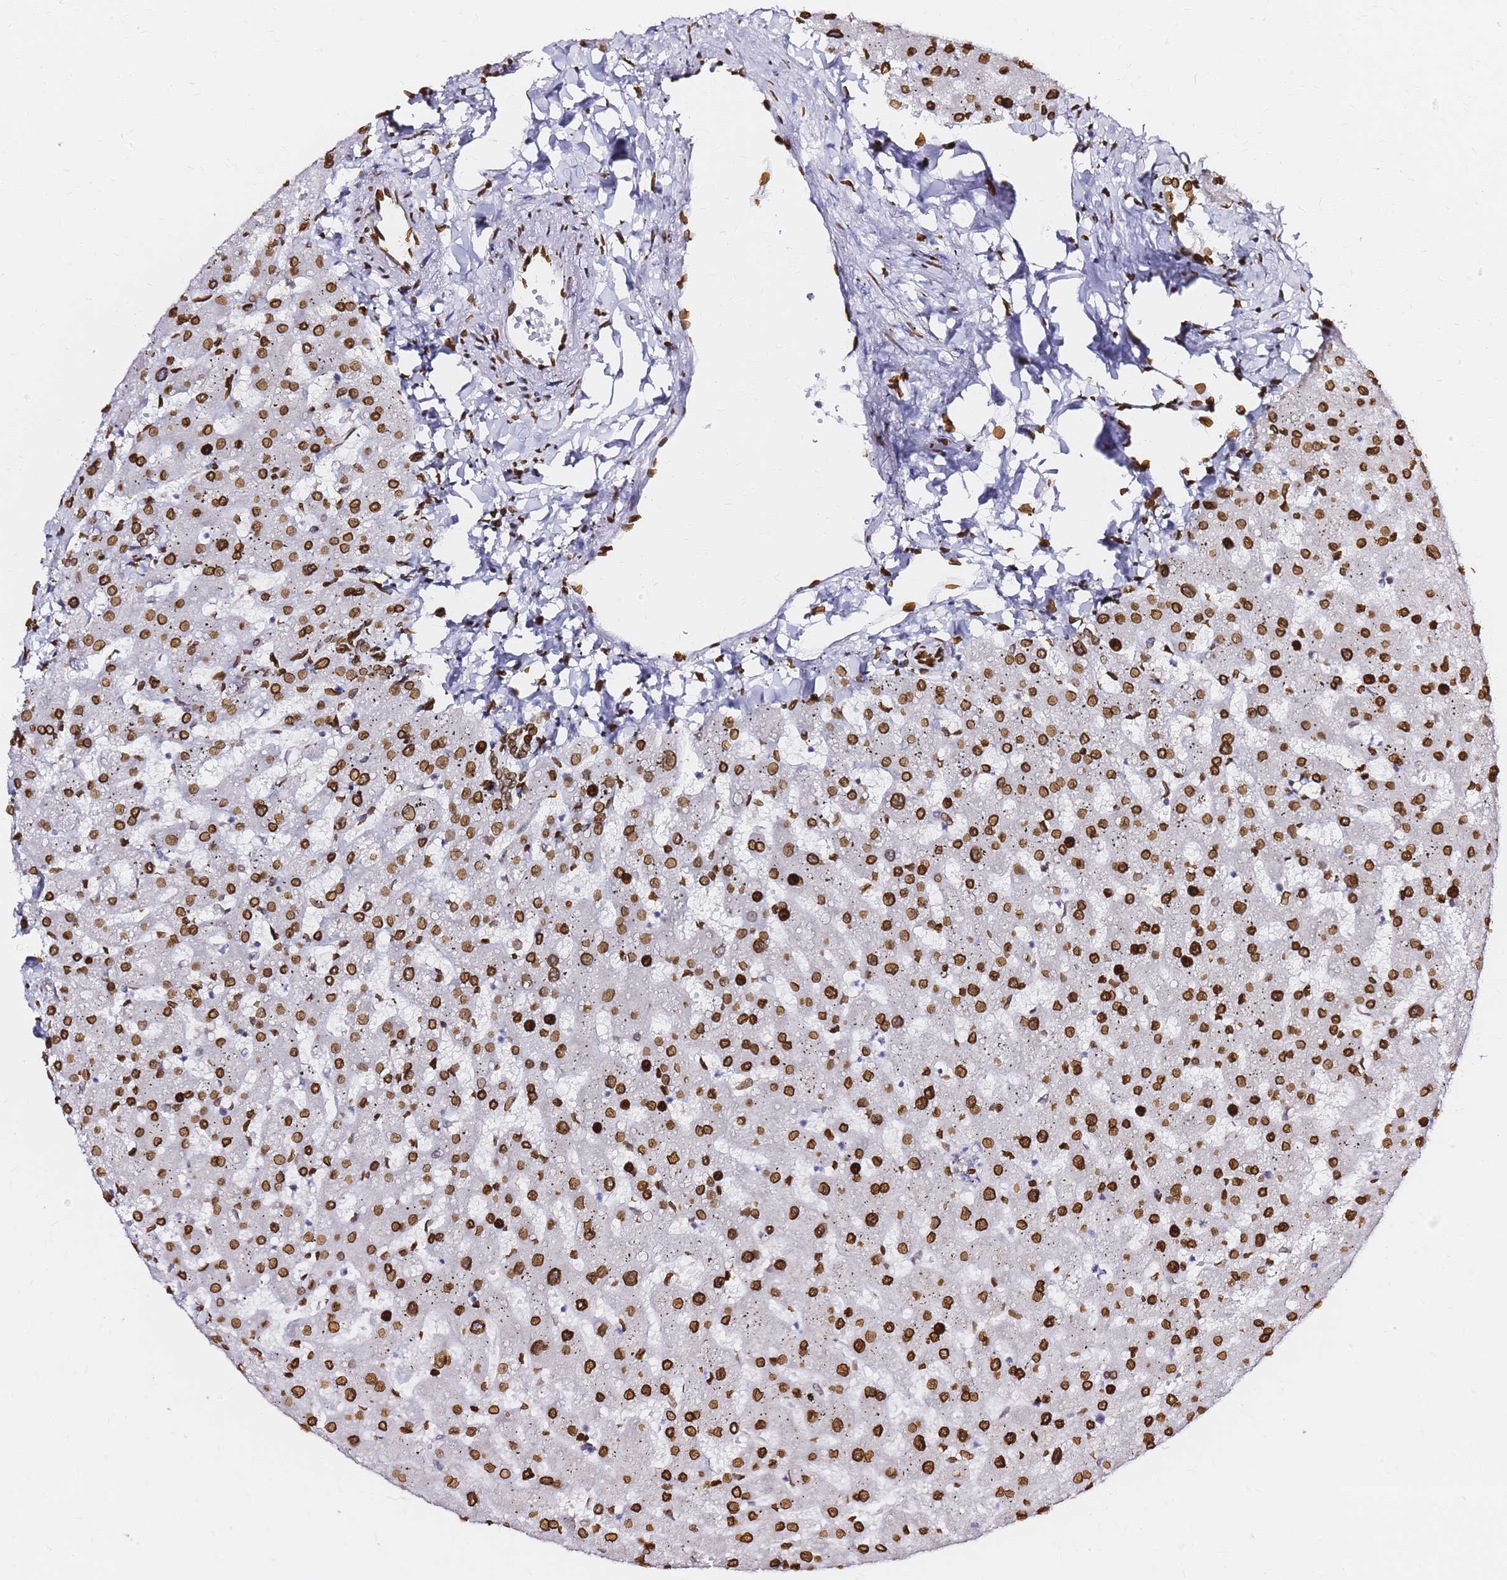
{"staining": {"intensity": "strong", "quantity": ">75%", "location": "cytoplasmic/membranous,nuclear"}, "tissue": "liver", "cell_type": "Cholangiocytes", "image_type": "normal", "snomed": [{"axis": "morphology", "description": "Normal tissue, NOS"}, {"axis": "topography", "description": "Liver"}], "caption": "High-magnification brightfield microscopy of unremarkable liver stained with DAB (brown) and counterstained with hematoxylin (blue). cholangiocytes exhibit strong cytoplasmic/membranous,nuclear positivity is present in approximately>75% of cells. Using DAB (brown) and hematoxylin (blue) stains, captured at high magnification using brightfield microscopy.", "gene": "C6orf141", "patient": {"sex": "female", "age": 63}}